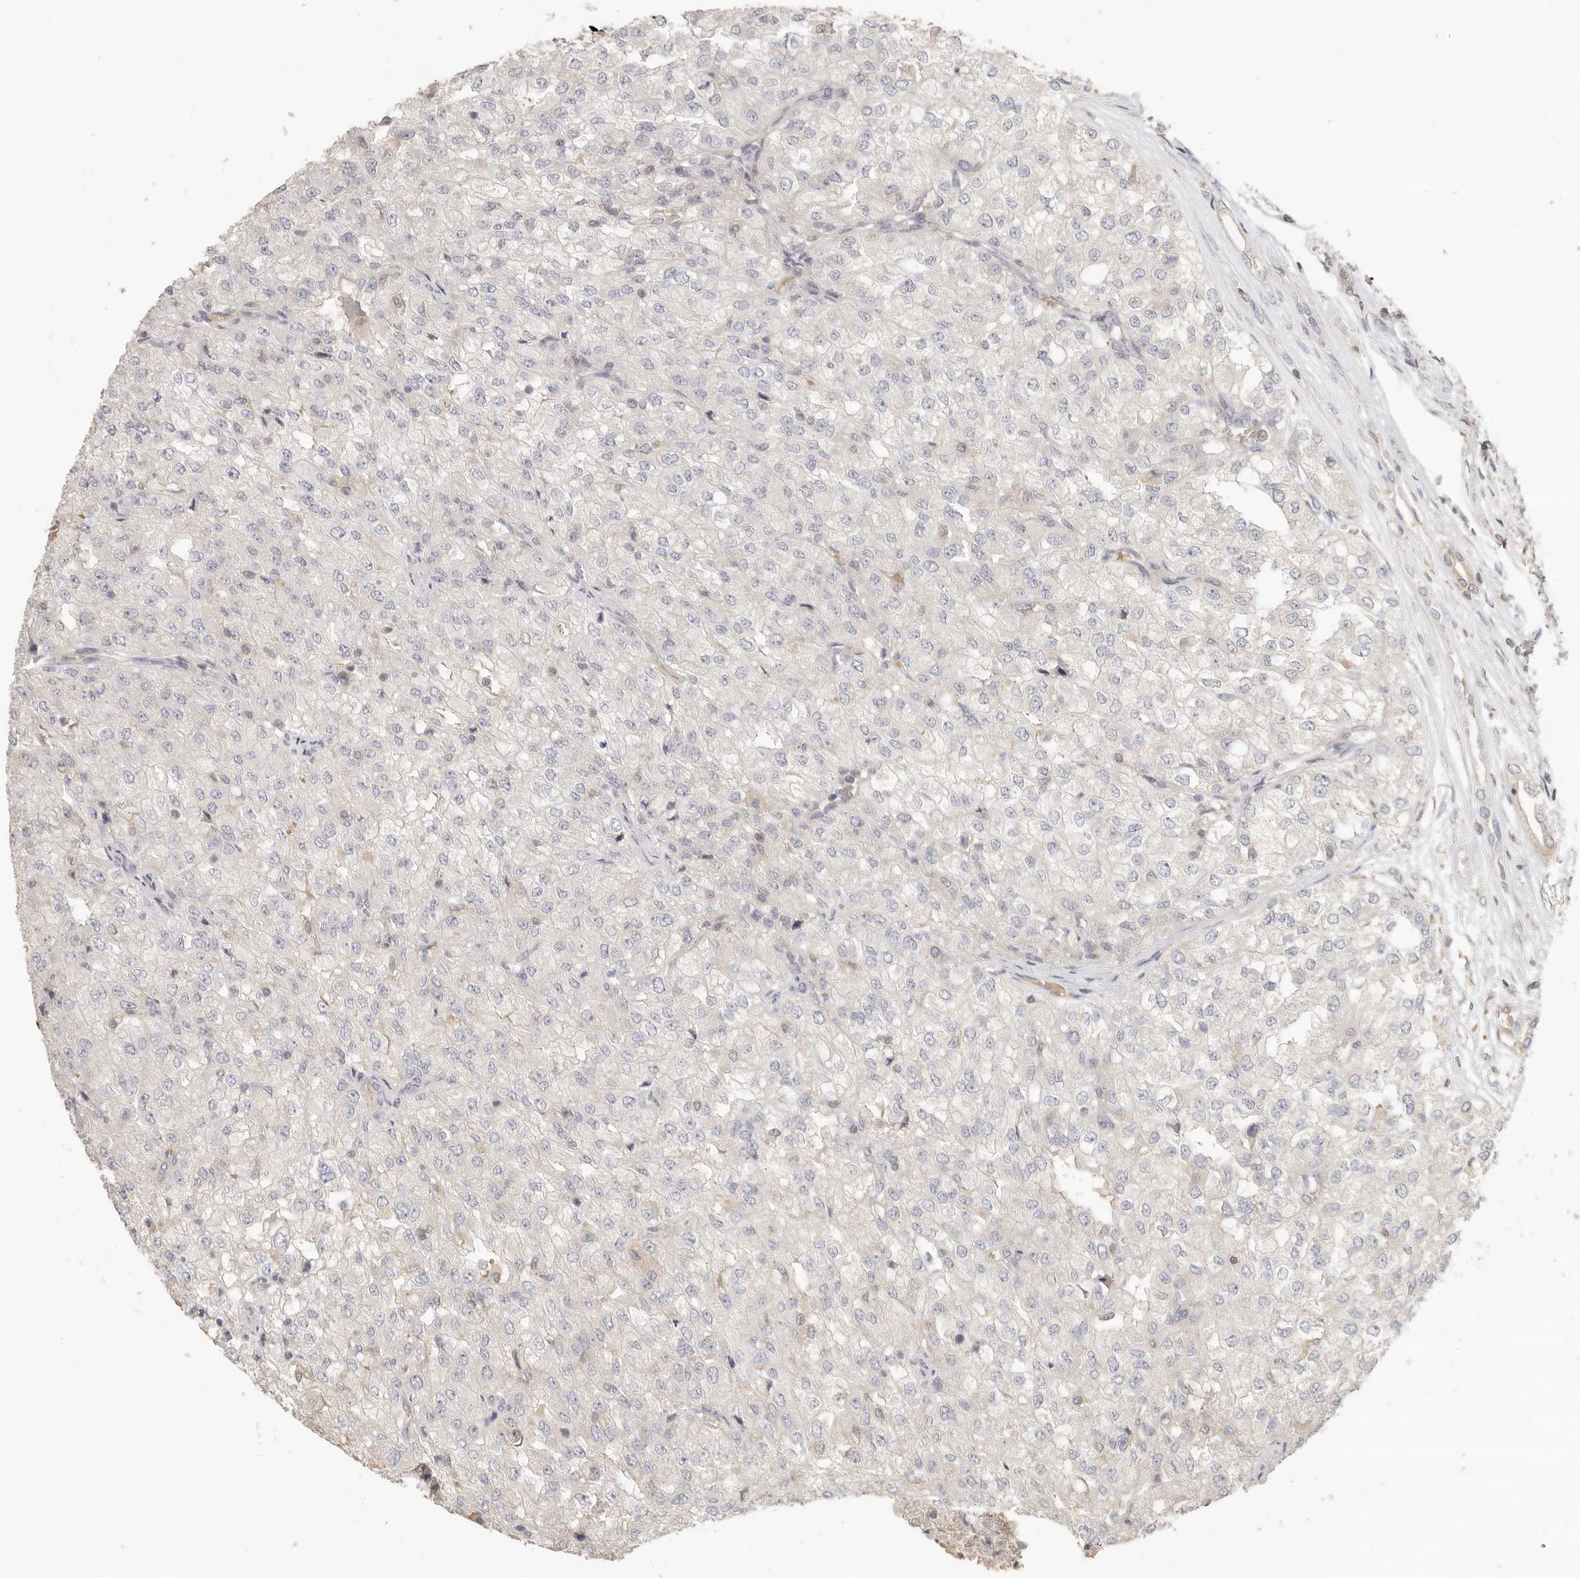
{"staining": {"intensity": "negative", "quantity": "none", "location": "none"}, "tissue": "renal cancer", "cell_type": "Tumor cells", "image_type": "cancer", "snomed": [{"axis": "morphology", "description": "Adenocarcinoma, NOS"}, {"axis": "topography", "description": "Kidney"}], "caption": "High magnification brightfield microscopy of adenocarcinoma (renal) stained with DAB (3,3'-diaminobenzidine) (brown) and counterstained with hematoxylin (blue): tumor cells show no significant positivity. The staining is performed using DAB (3,3'-diaminobenzidine) brown chromogen with nuclei counter-stained in using hematoxylin.", "gene": "CSK", "patient": {"sex": "female", "age": 54}}